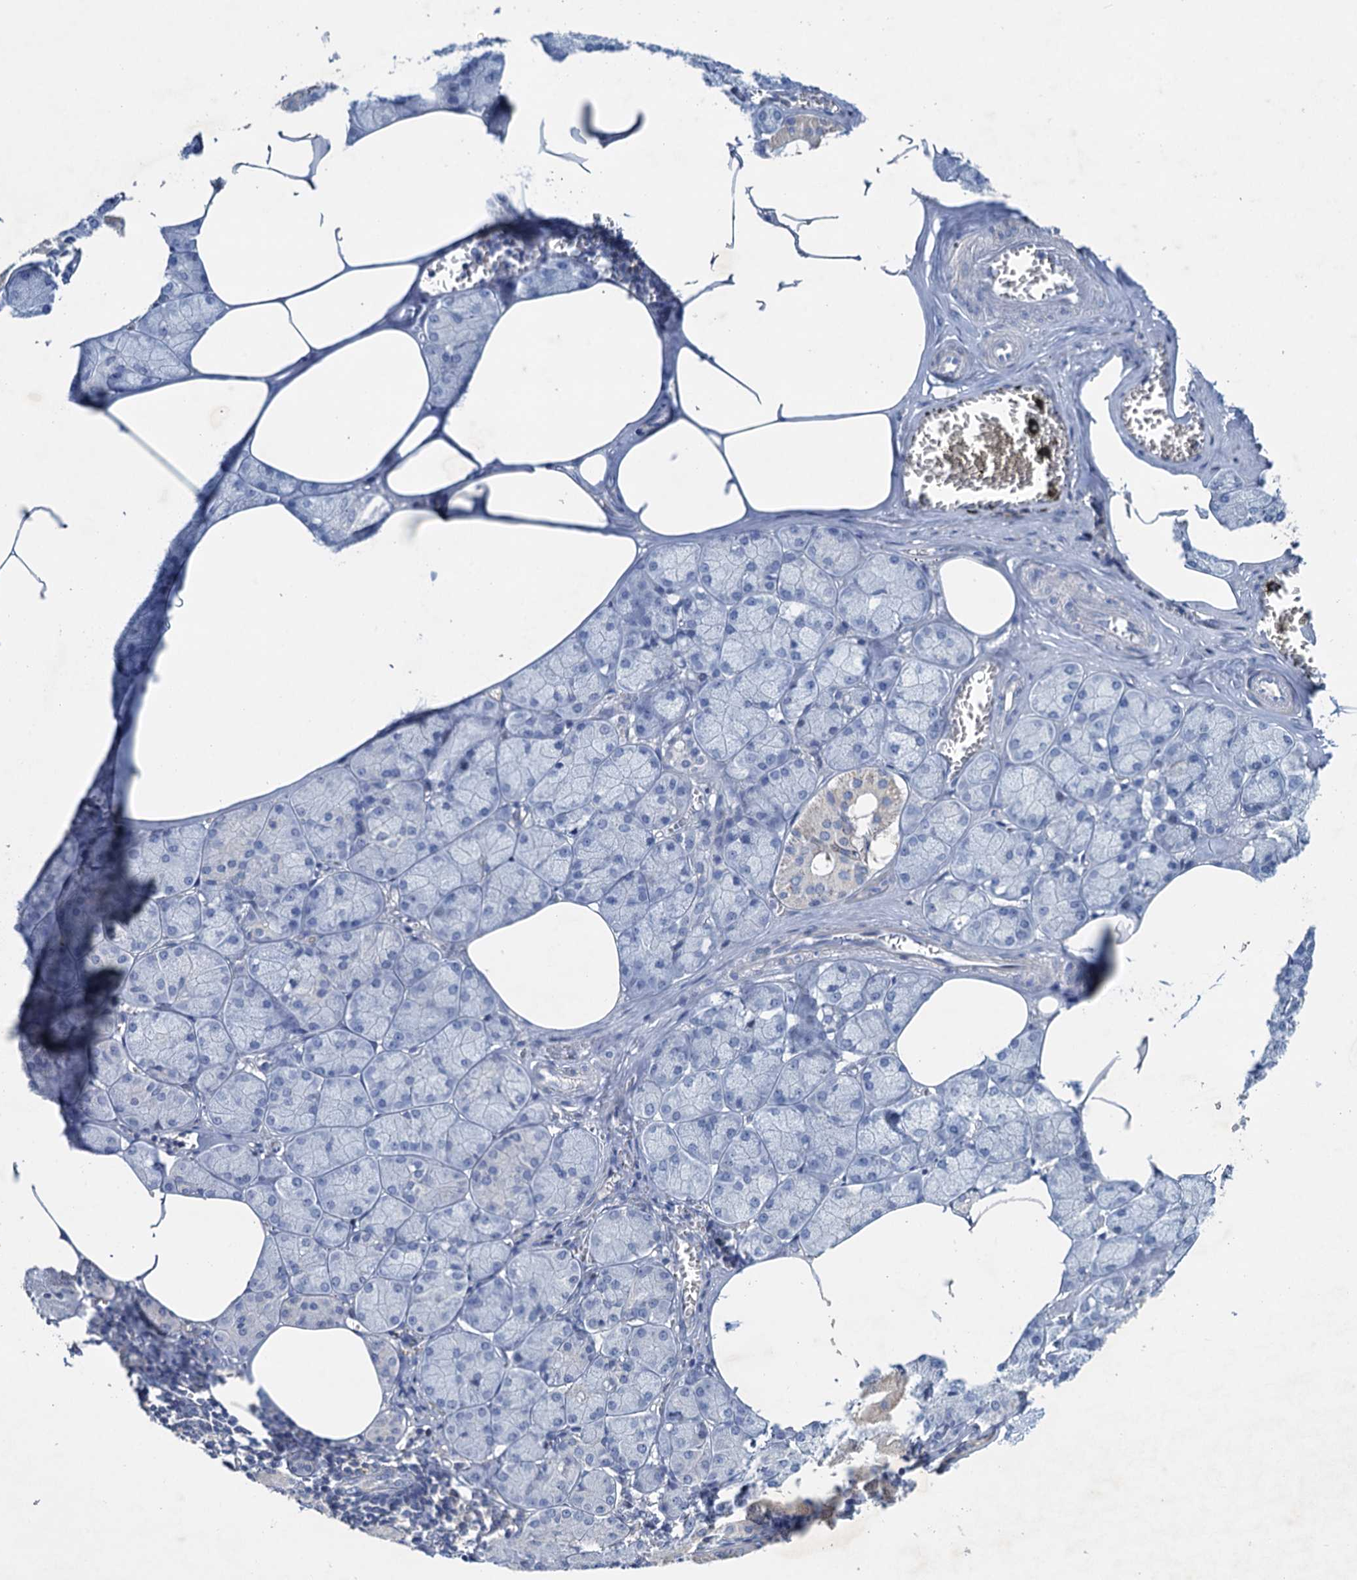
{"staining": {"intensity": "weak", "quantity": "<25%", "location": "cytoplasmic/membranous"}, "tissue": "salivary gland", "cell_type": "Glandular cells", "image_type": "normal", "snomed": [{"axis": "morphology", "description": "Normal tissue, NOS"}, {"axis": "topography", "description": "Salivary gland"}], "caption": "DAB (3,3'-diaminobenzidine) immunohistochemical staining of normal human salivary gland demonstrates no significant positivity in glandular cells. Nuclei are stained in blue.", "gene": "ESYT3", "patient": {"sex": "male", "age": 62}}